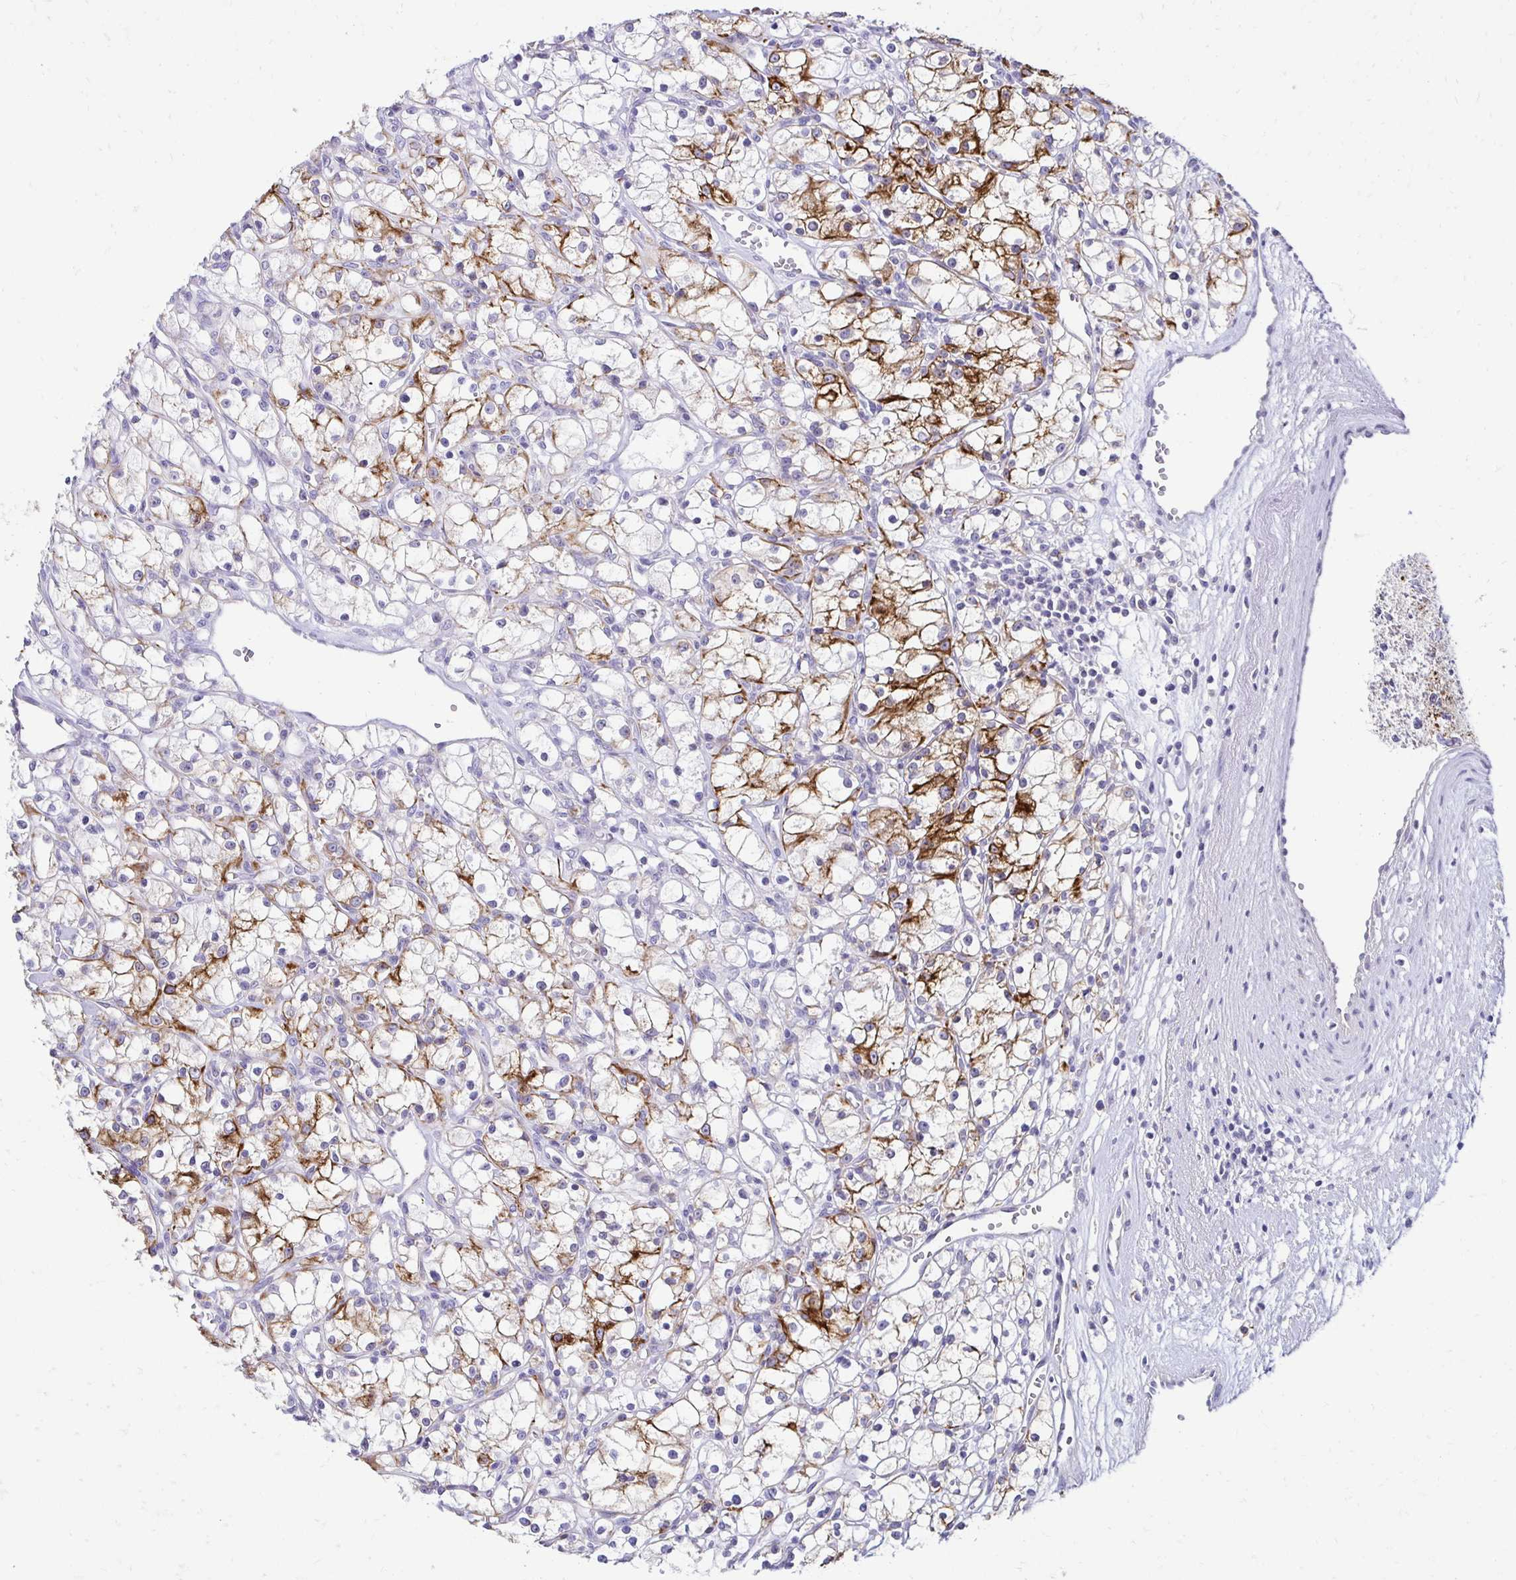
{"staining": {"intensity": "strong", "quantity": "25%-75%", "location": "cytoplasmic/membranous"}, "tissue": "renal cancer", "cell_type": "Tumor cells", "image_type": "cancer", "snomed": [{"axis": "morphology", "description": "Adenocarcinoma, NOS"}, {"axis": "topography", "description": "Kidney"}], "caption": "Strong cytoplasmic/membranous staining for a protein is present in about 25%-75% of tumor cells of renal cancer (adenocarcinoma) using immunohistochemistry (IHC).", "gene": "C1QTNF2", "patient": {"sex": "female", "age": 59}}